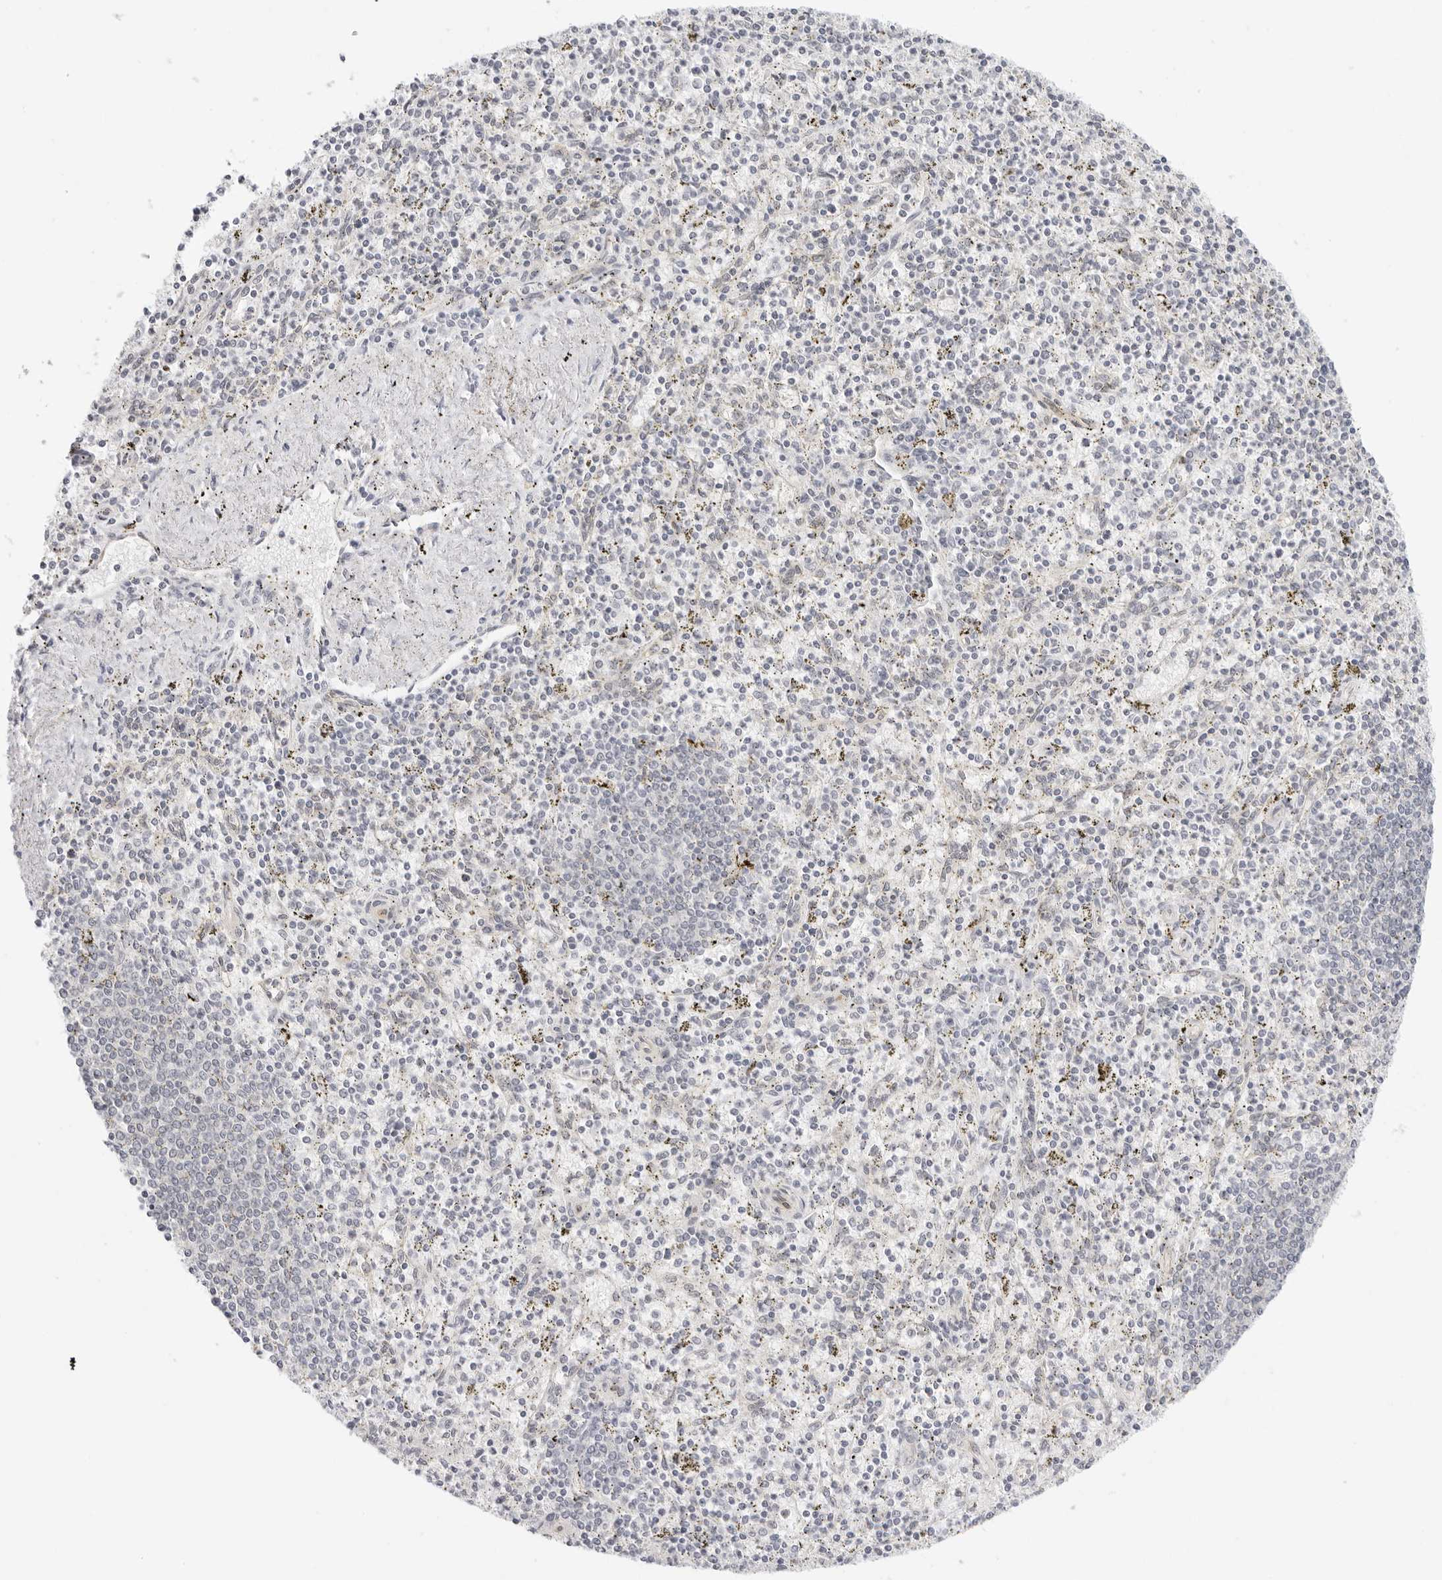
{"staining": {"intensity": "negative", "quantity": "none", "location": "none"}, "tissue": "spleen", "cell_type": "Cells in red pulp", "image_type": "normal", "snomed": [{"axis": "morphology", "description": "Normal tissue, NOS"}, {"axis": "topography", "description": "Spleen"}], "caption": "An image of spleen stained for a protein reveals no brown staining in cells in red pulp. (DAB immunohistochemistry, high magnification).", "gene": "MED18", "patient": {"sex": "male", "age": 72}}